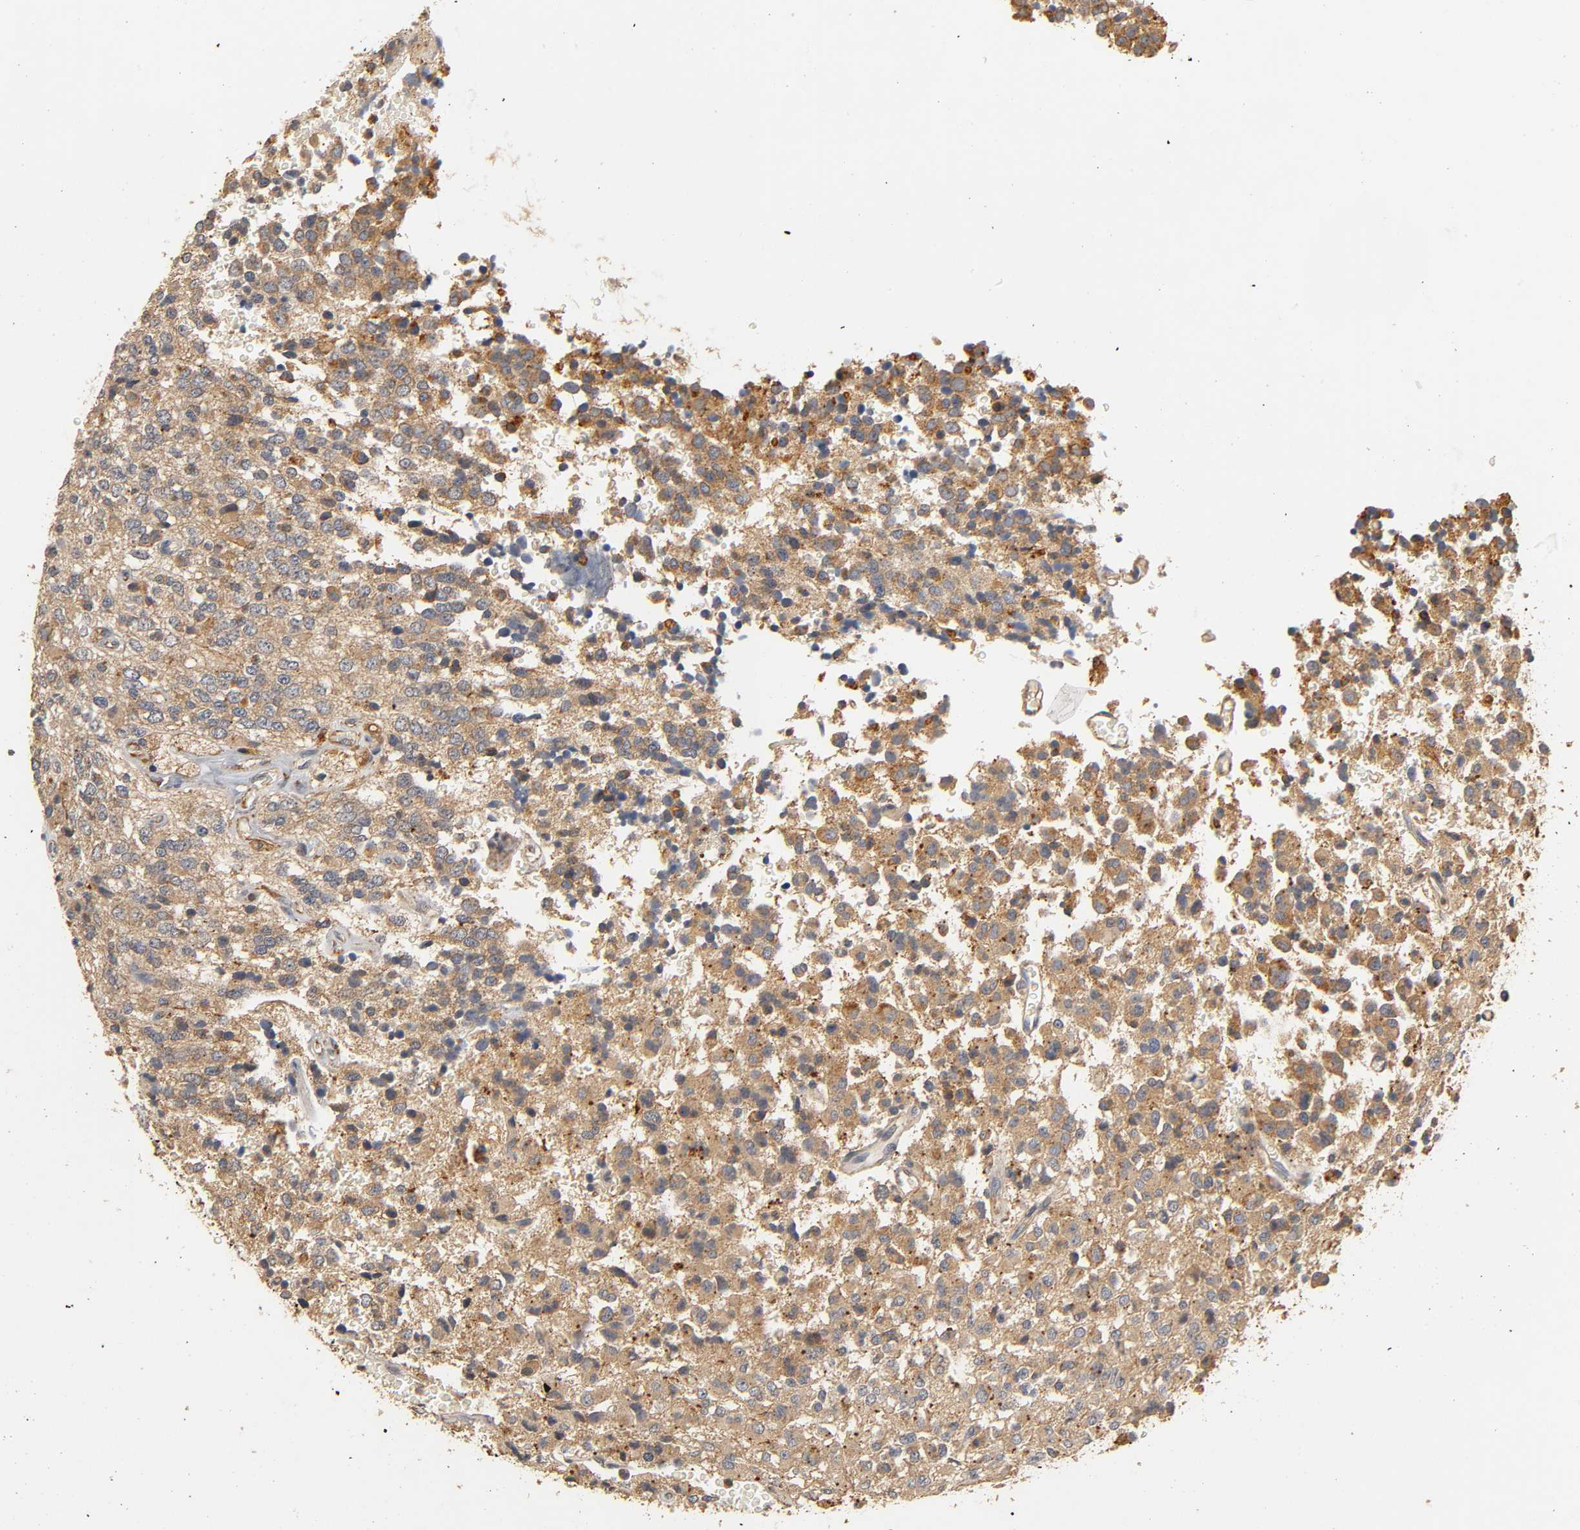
{"staining": {"intensity": "weak", "quantity": "25%-75%", "location": "cytoplasmic/membranous"}, "tissue": "glioma", "cell_type": "Tumor cells", "image_type": "cancer", "snomed": [{"axis": "morphology", "description": "Glioma, malignant, High grade"}, {"axis": "topography", "description": "pancreas cauda"}], "caption": "Weak cytoplasmic/membranous protein staining is seen in about 25%-75% of tumor cells in glioma.", "gene": "SCAP", "patient": {"sex": "male", "age": 60}}